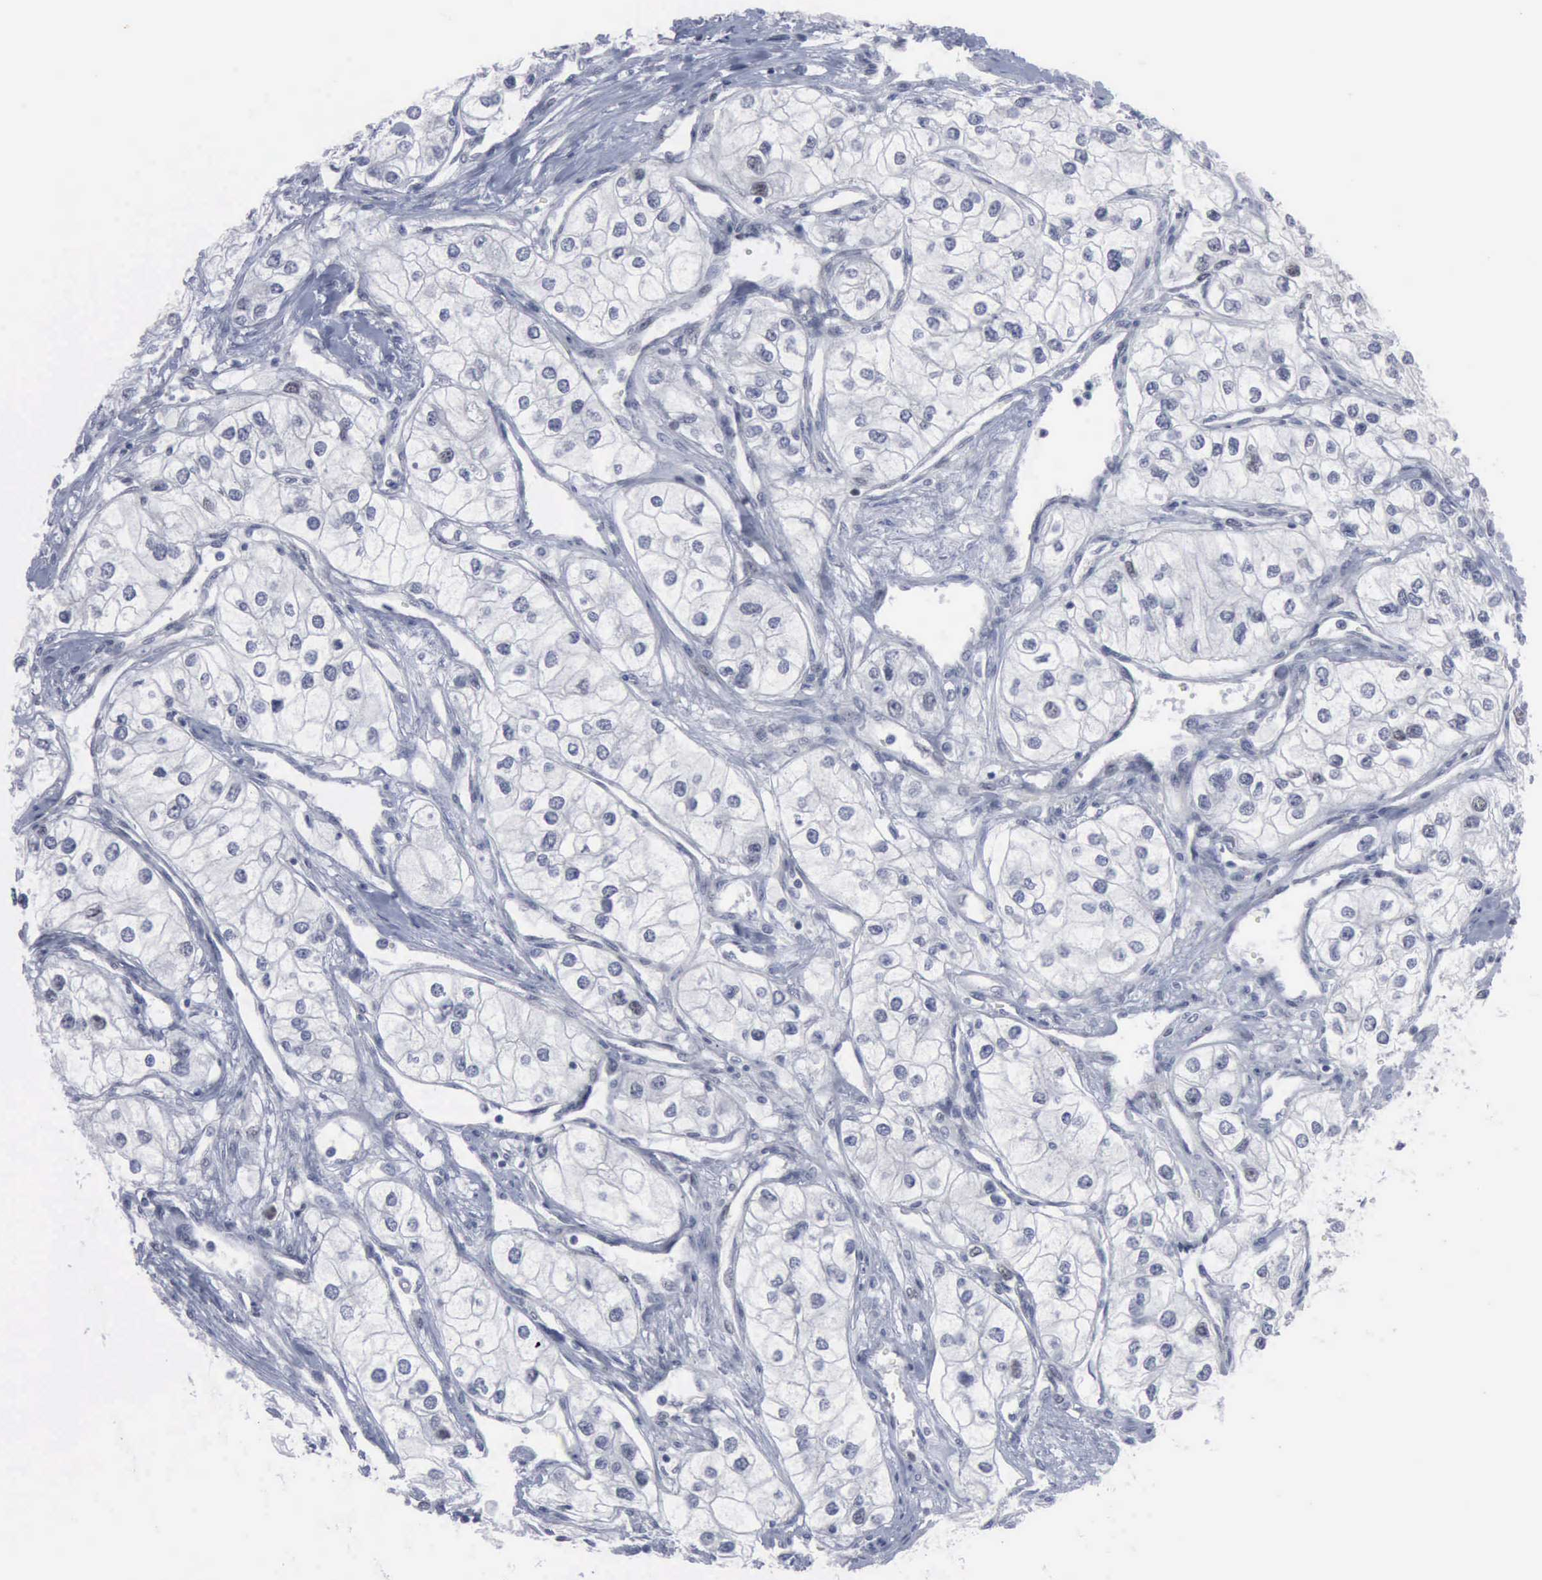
{"staining": {"intensity": "negative", "quantity": "none", "location": "none"}, "tissue": "renal cancer", "cell_type": "Tumor cells", "image_type": "cancer", "snomed": [{"axis": "morphology", "description": "Adenocarcinoma, NOS"}, {"axis": "topography", "description": "Kidney"}], "caption": "Immunohistochemistry of renal cancer (adenocarcinoma) displays no expression in tumor cells.", "gene": "MCM5", "patient": {"sex": "male", "age": 57}}